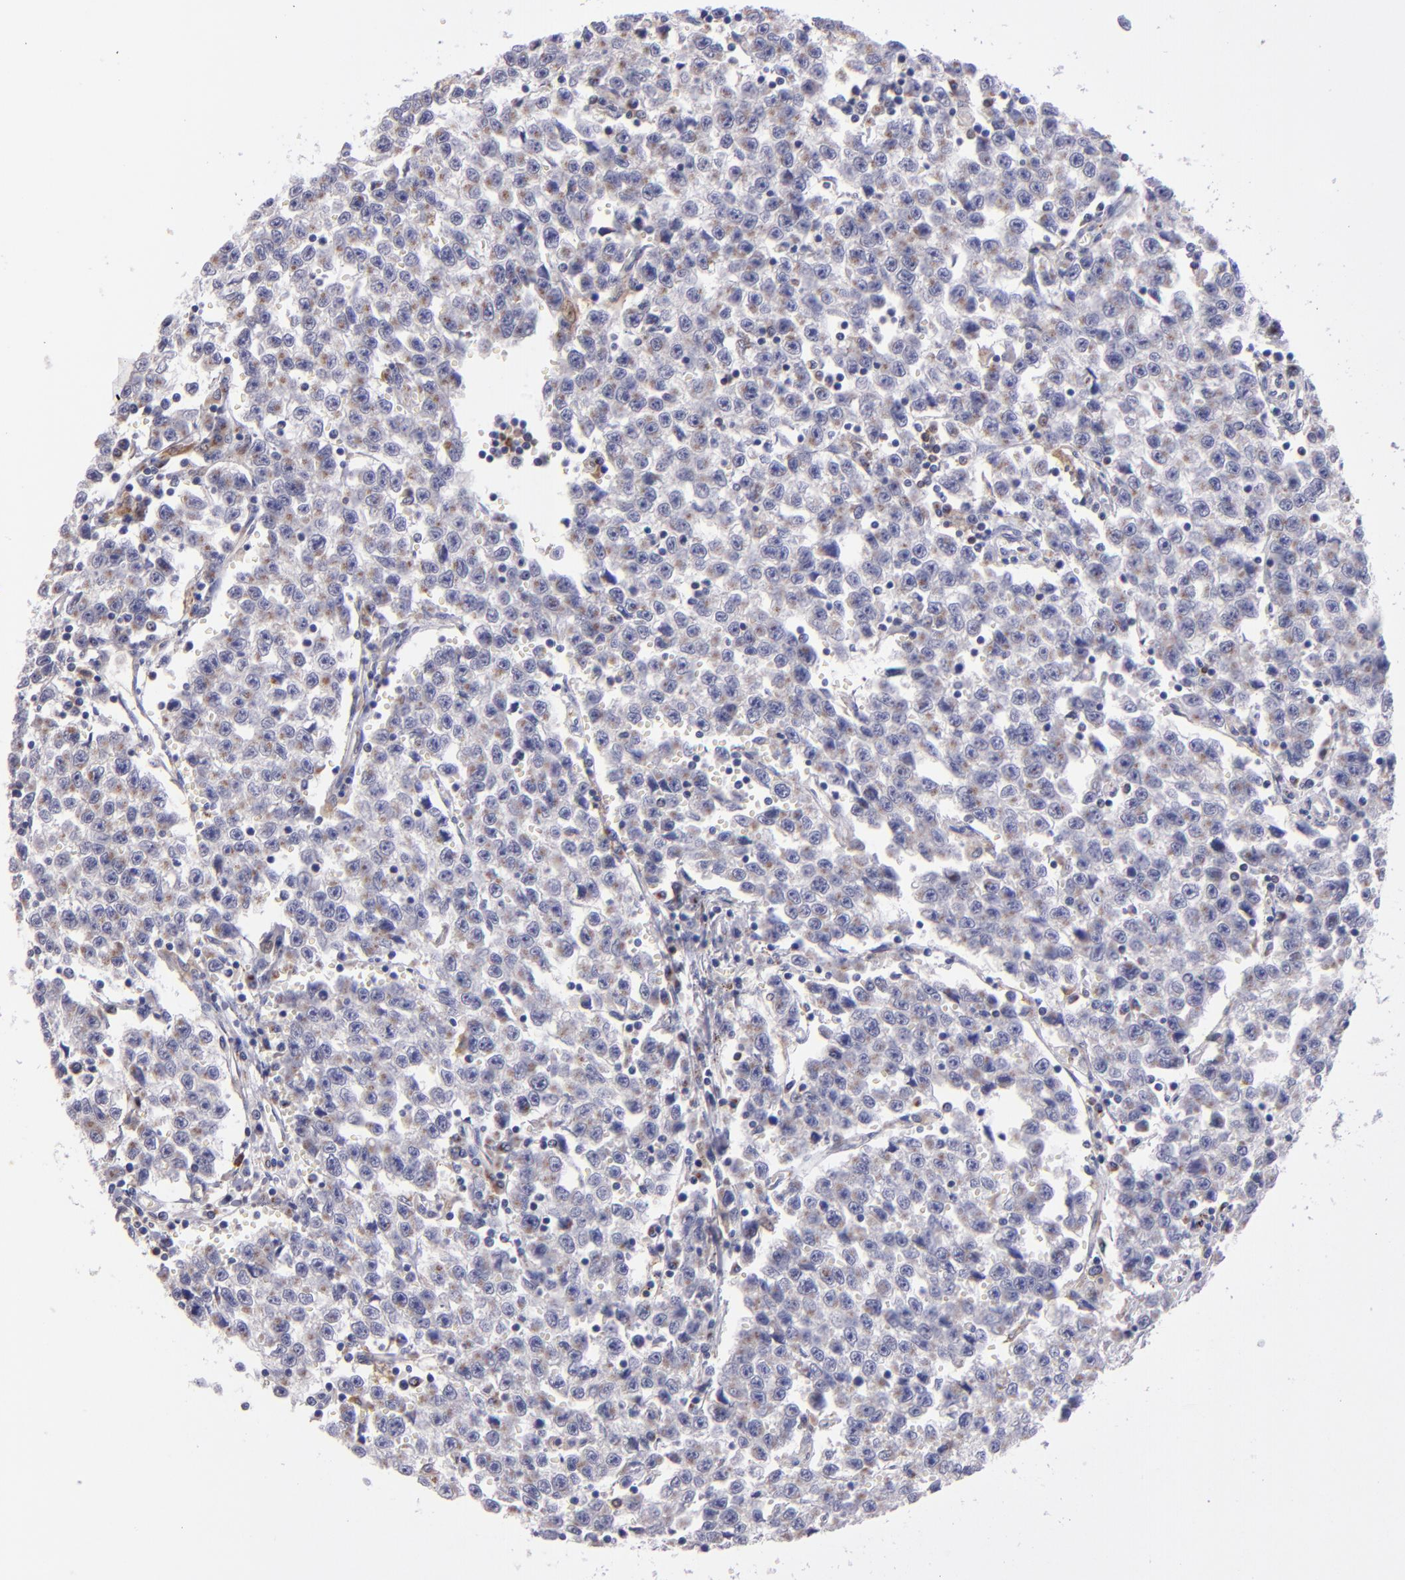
{"staining": {"intensity": "weak", "quantity": "25%-75%", "location": "cytoplasmic/membranous"}, "tissue": "testis cancer", "cell_type": "Tumor cells", "image_type": "cancer", "snomed": [{"axis": "morphology", "description": "Seminoma, NOS"}, {"axis": "topography", "description": "Testis"}], "caption": "Testis seminoma stained for a protein (brown) displays weak cytoplasmic/membranous positive staining in approximately 25%-75% of tumor cells.", "gene": "PTGS1", "patient": {"sex": "male", "age": 35}}